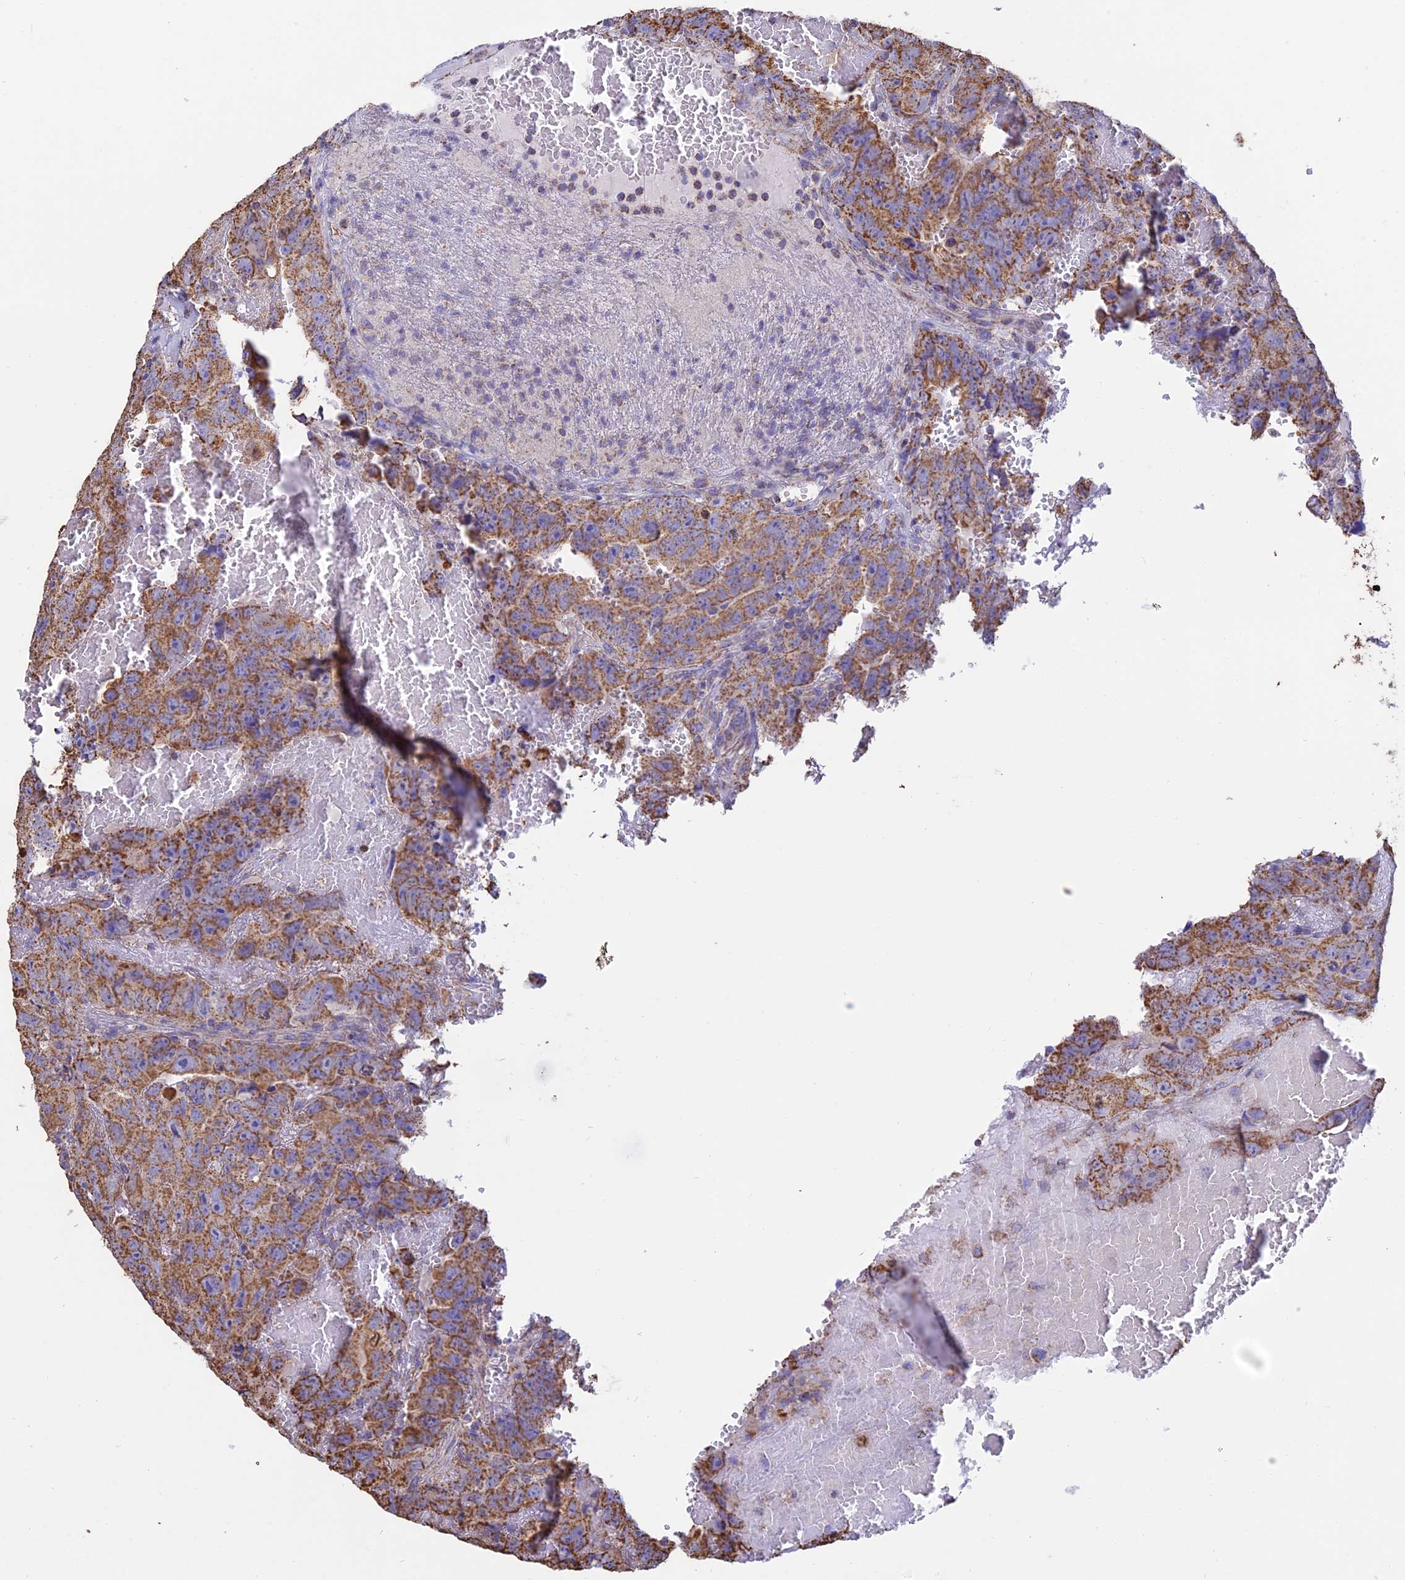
{"staining": {"intensity": "moderate", "quantity": ">75%", "location": "cytoplasmic/membranous"}, "tissue": "testis cancer", "cell_type": "Tumor cells", "image_type": "cancer", "snomed": [{"axis": "morphology", "description": "Carcinoma, Embryonal, NOS"}, {"axis": "topography", "description": "Testis"}], "caption": "Testis embryonal carcinoma was stained to show a protein in brown. There is medium levels of moderate cytoplasmic/membranous positivity in about >75% of tumor cells. Nuclei are stained in blue.", "gene": "OR2W3", "patient": {"sex": "male", "age": 45}}